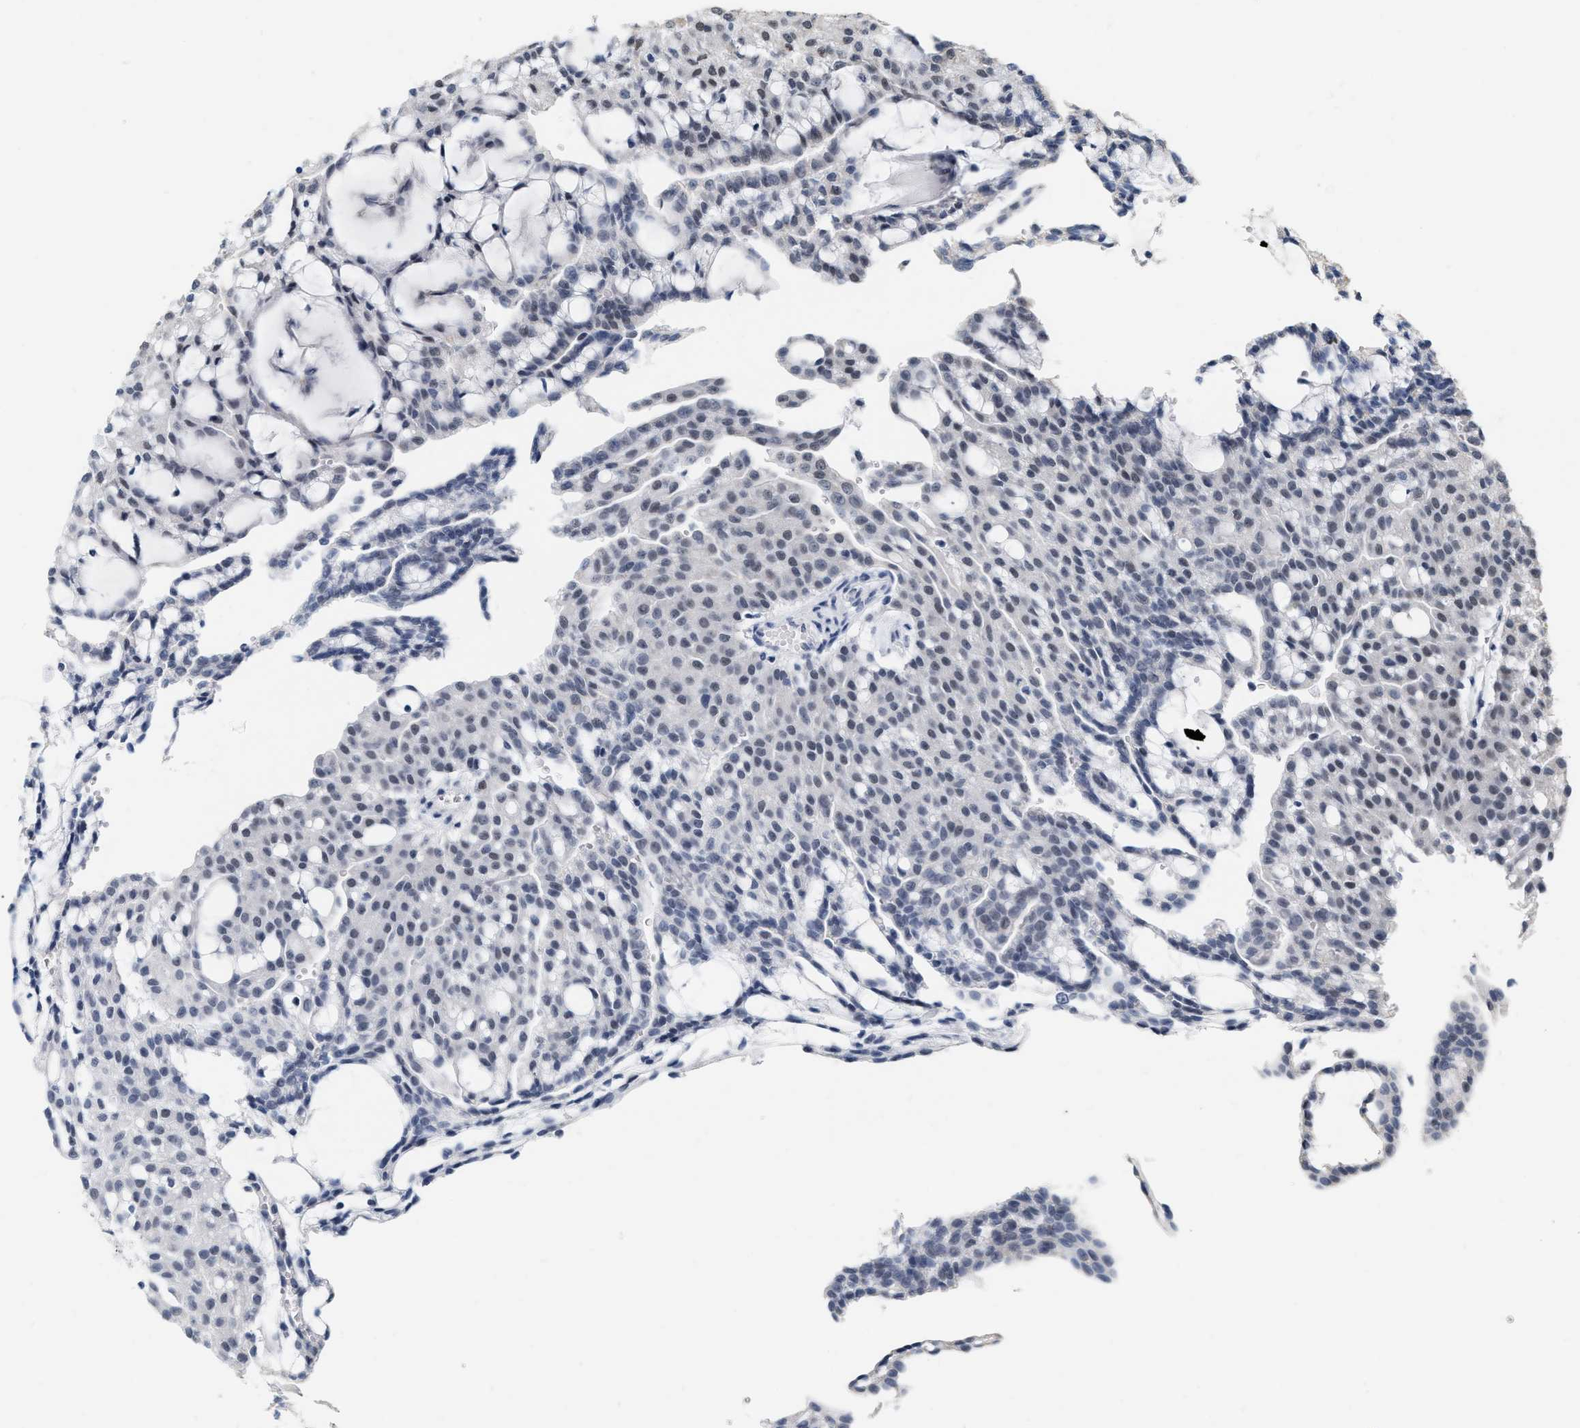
{"staining": {"intensity": "weak", "quantity": "<25%", "location": "nuclear"}, "tissue": "renal cancer", "cell_type": "Tumor cells", "image_type": "cancer", "snomed": [{"axis": "morphology", "description": "Adenocarcinoma, NOS"}, {"axis": "topography", "description": "Kidney"}], "caption": "Renal adenocarcinoma stained for a protein using IHC displays no expression tumor cells.", "gene": "XIRP1", "patient": {"sex": "male", "age": 63}}